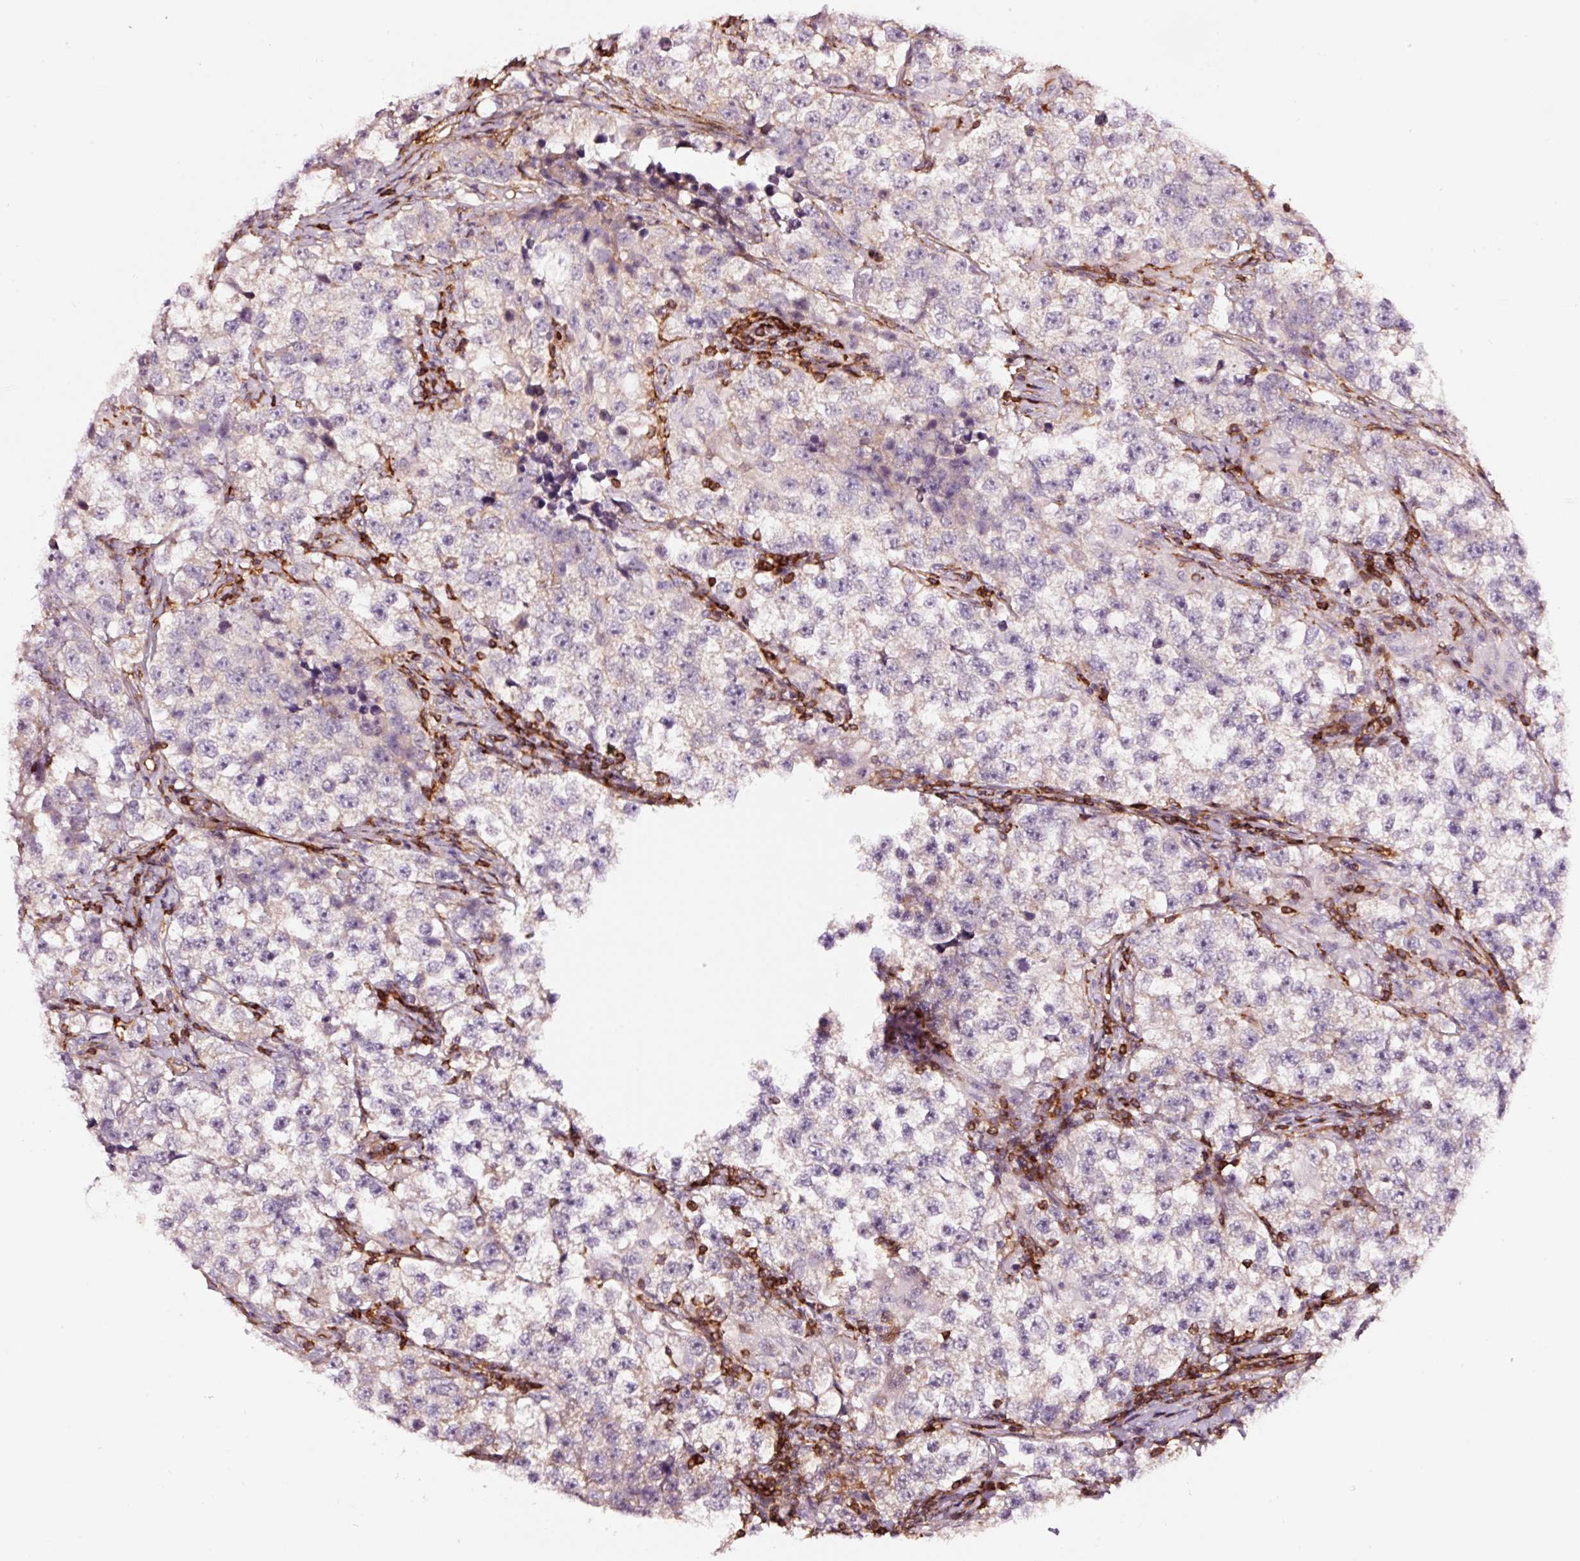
{"staining": {"intensity": "negative", "quantity": "none", "location": "none"}, "tissue": "testis cancer", "cell_type": "Tumor cells", "image_type": "cancer", "snomed": [{"axis": "morphology", "description": "Seminoma, NOS"}, {"axis": "topography", "description": "Testis"}], "caption": "The photomicrograph demonstrates no staining of tumor cells in testis seminoma.", "gene": "ADD3", "patient": {"sex": "male", "age": 46}}